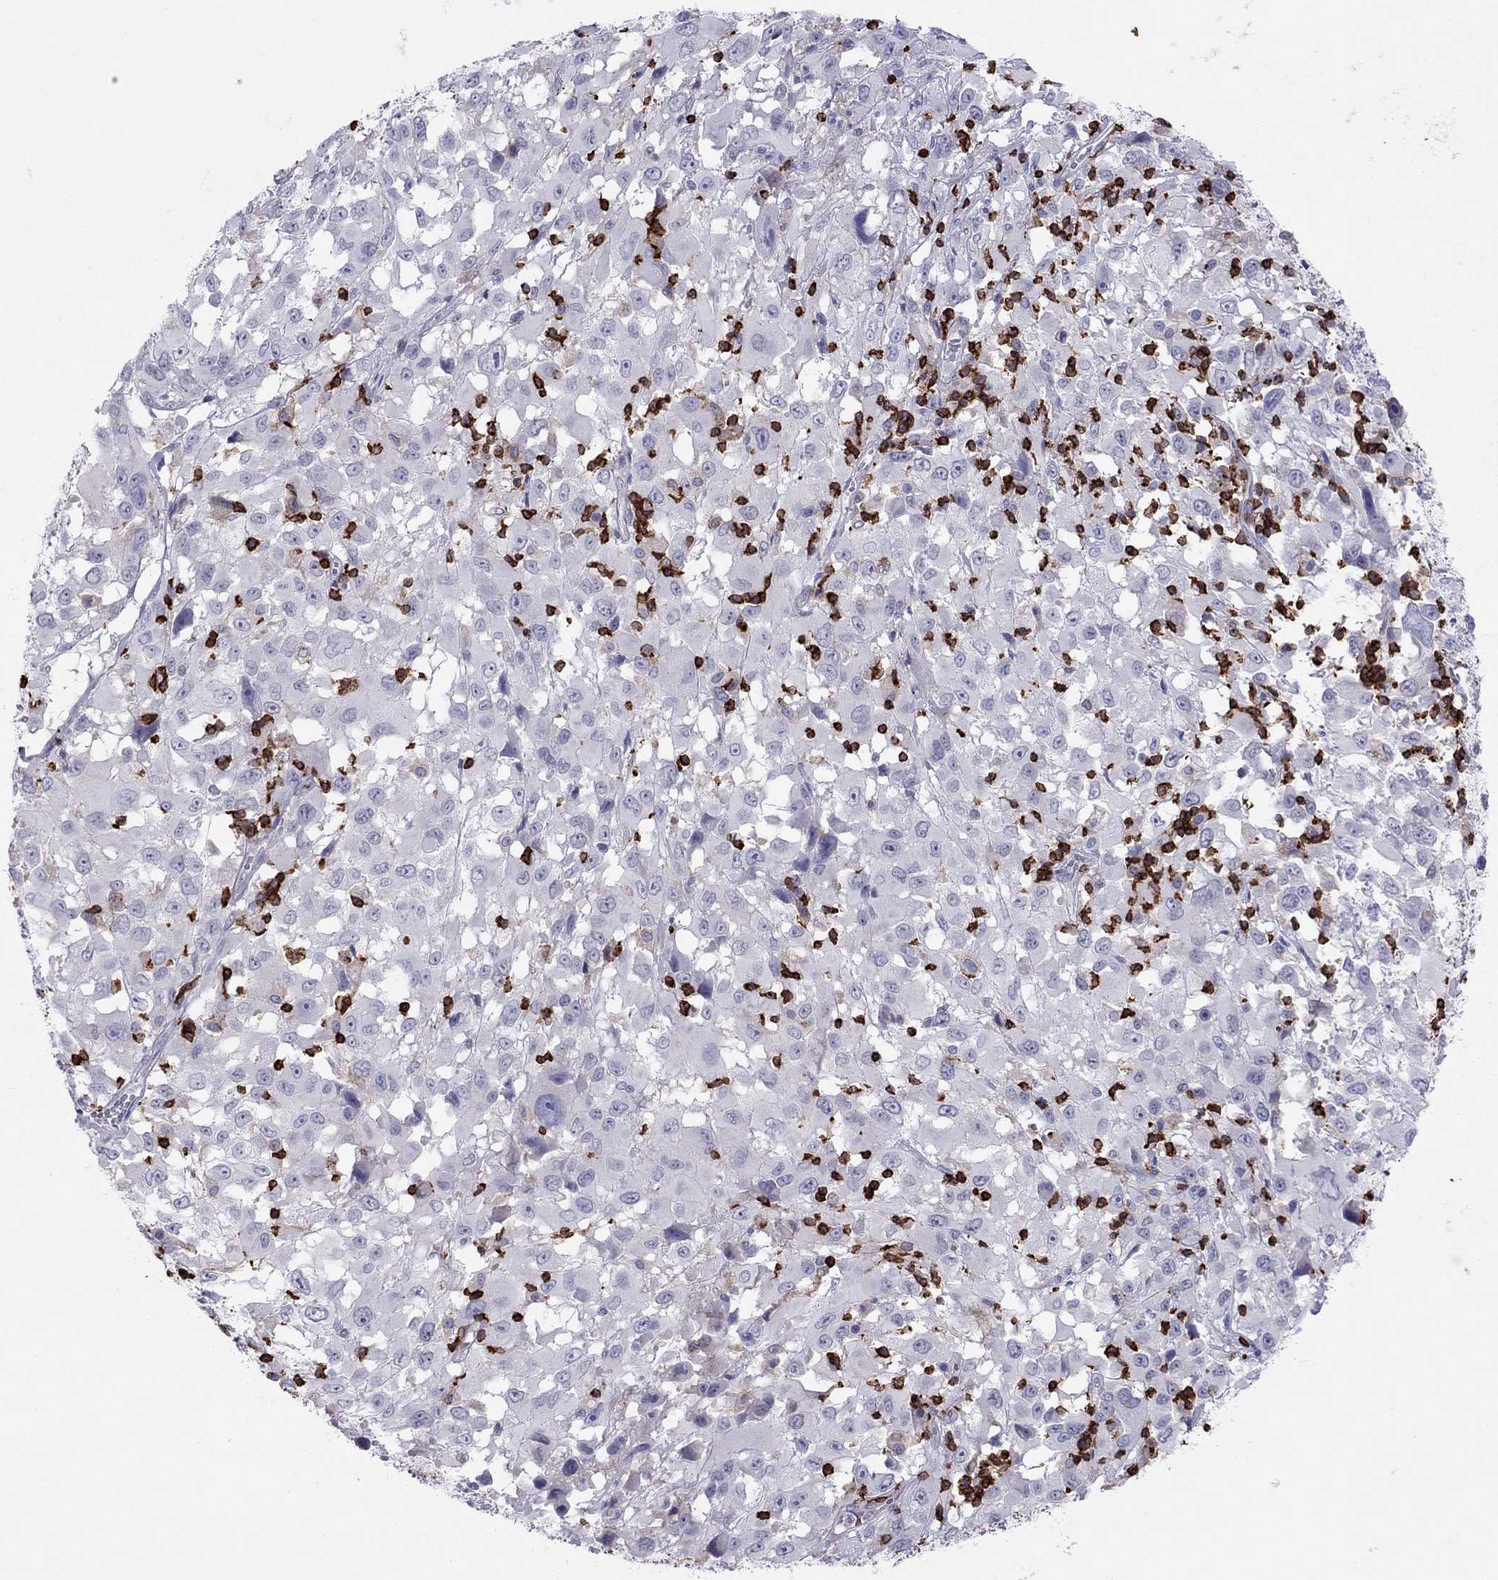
{"staining": {"intensity": "negative", "quantity": "none", "location": "none"}, "tissue": "melanoma", "cell_type": "Tumor cells", "image_type": "cancer", "snomed": [{"axis": "morphology", "description": "Malignant melanoma, Metastatic site"}, {"axis": "topography", "description": "Soft tissue"}], "caption": "Tumor cells show no significant expression in malignant melanoma (metastatic site).", "gene": "MND1", "patient": {"sex": "male", "age": 50}}